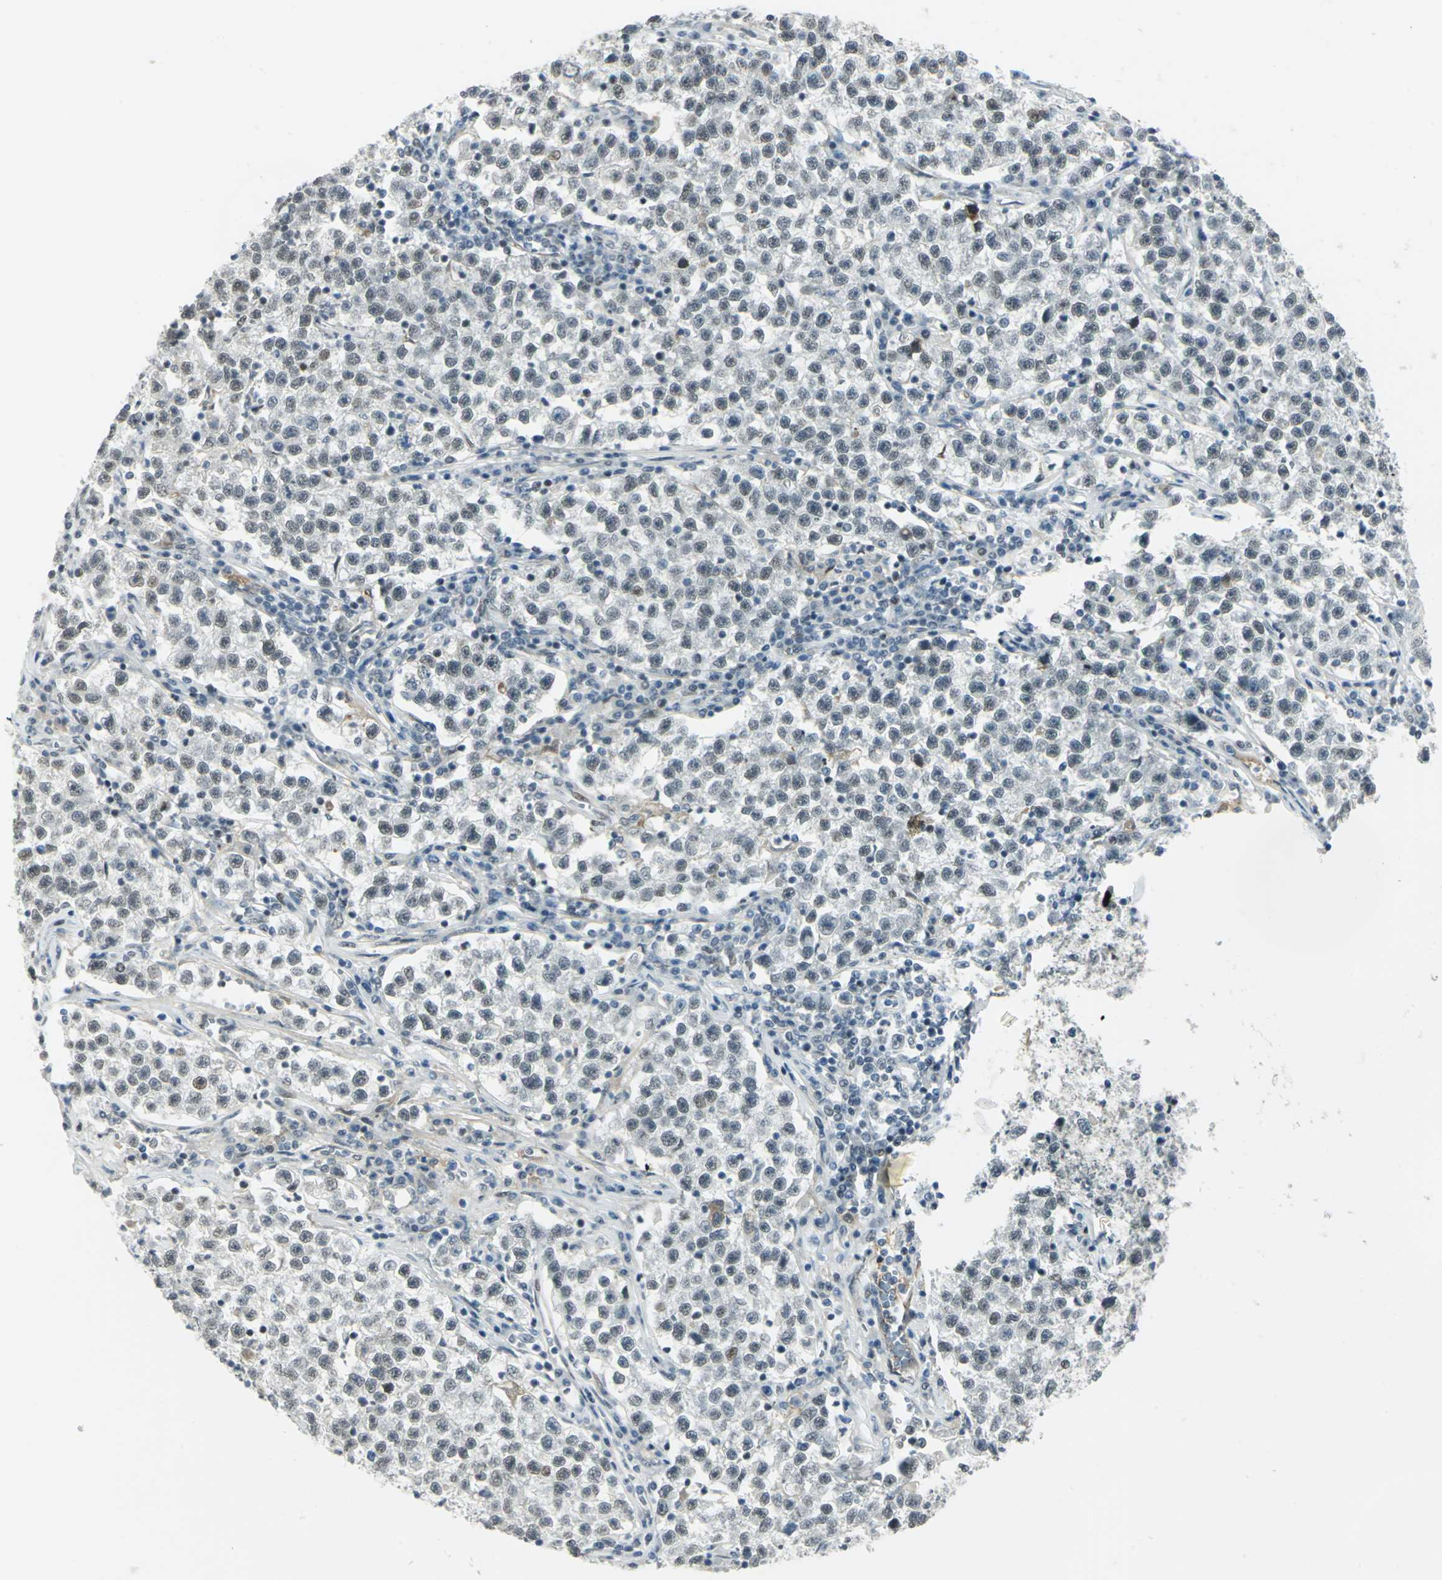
{"staining": {"intensity": "weak", "quantity": "<25%", "location": "nuclear"}, "tissue": "testis cancer", "cell_type": "Tumor cells", "image_type": "cancer", "snomed": [{"axis": "morphology", "description": "Seminoma, NOS"}, {"axis": "topography", "description": "Testis"}], "caption": "Seminoma (testis) was stained to show a protein in brown. There is no significant expression in tumor cells.", "gene": "MTMR10", "patient": {"sex": "male", "age": 22}}